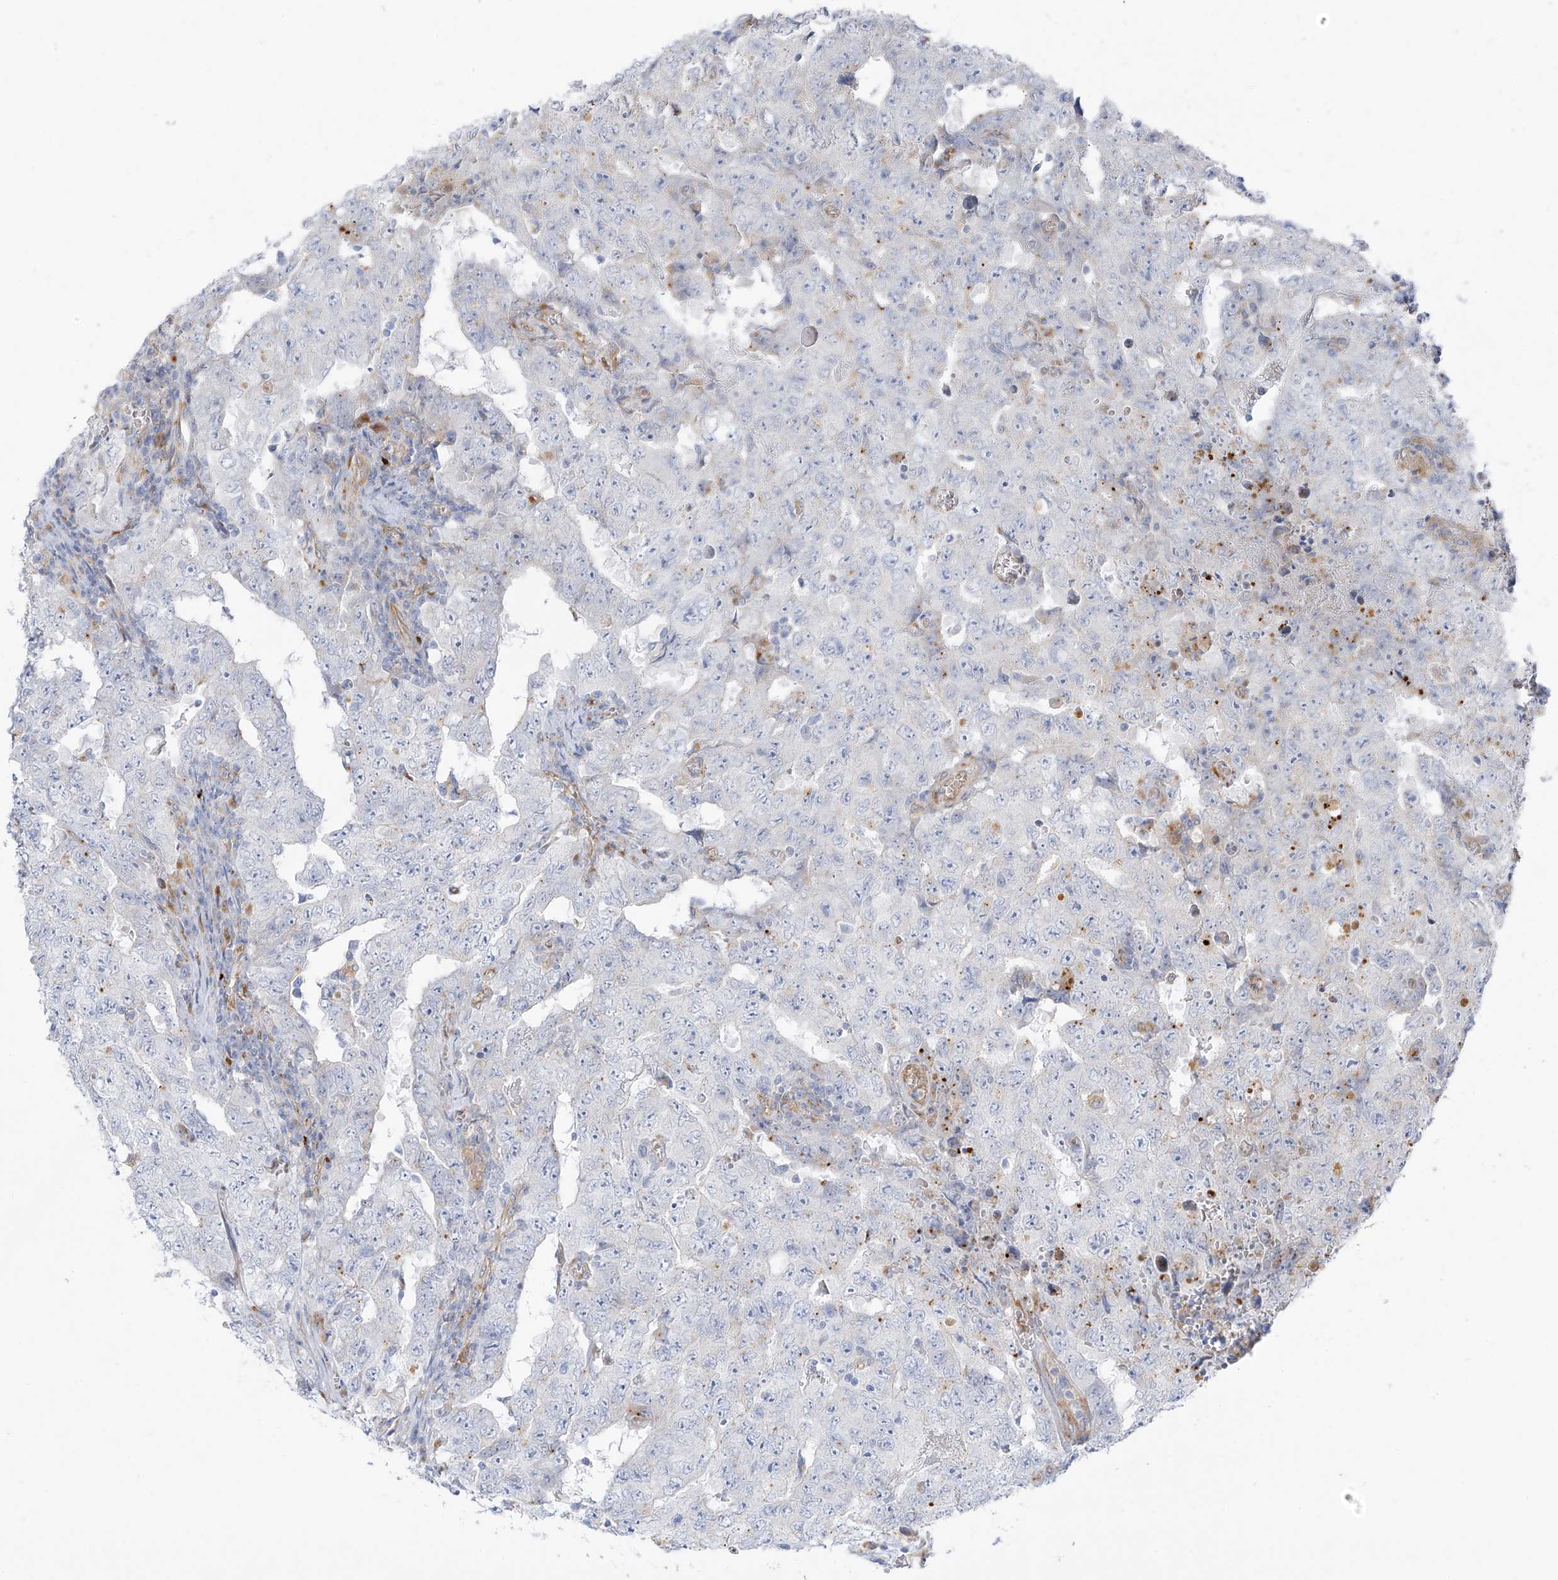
{"staining": {"intensity": "negative", "quantity": "none", "location": "none"}, "tissue": "testis cancer", "cell_type": "Tumor cells", "image_type": "cancer", "snomed": [{"axis": "morphology", "description": "Carcinoma, Embryonal, NOS"}, {"axis": "topography", "description": "Testis"}], "caption": "Tumor cells show no significant positivity in testis embryonal carcinoma. (Immunohistochemistry (ihc), brightfield microscopy, high magnification).", "gene": "TAL2", "patient": {"sex": "male", "age": 26}}